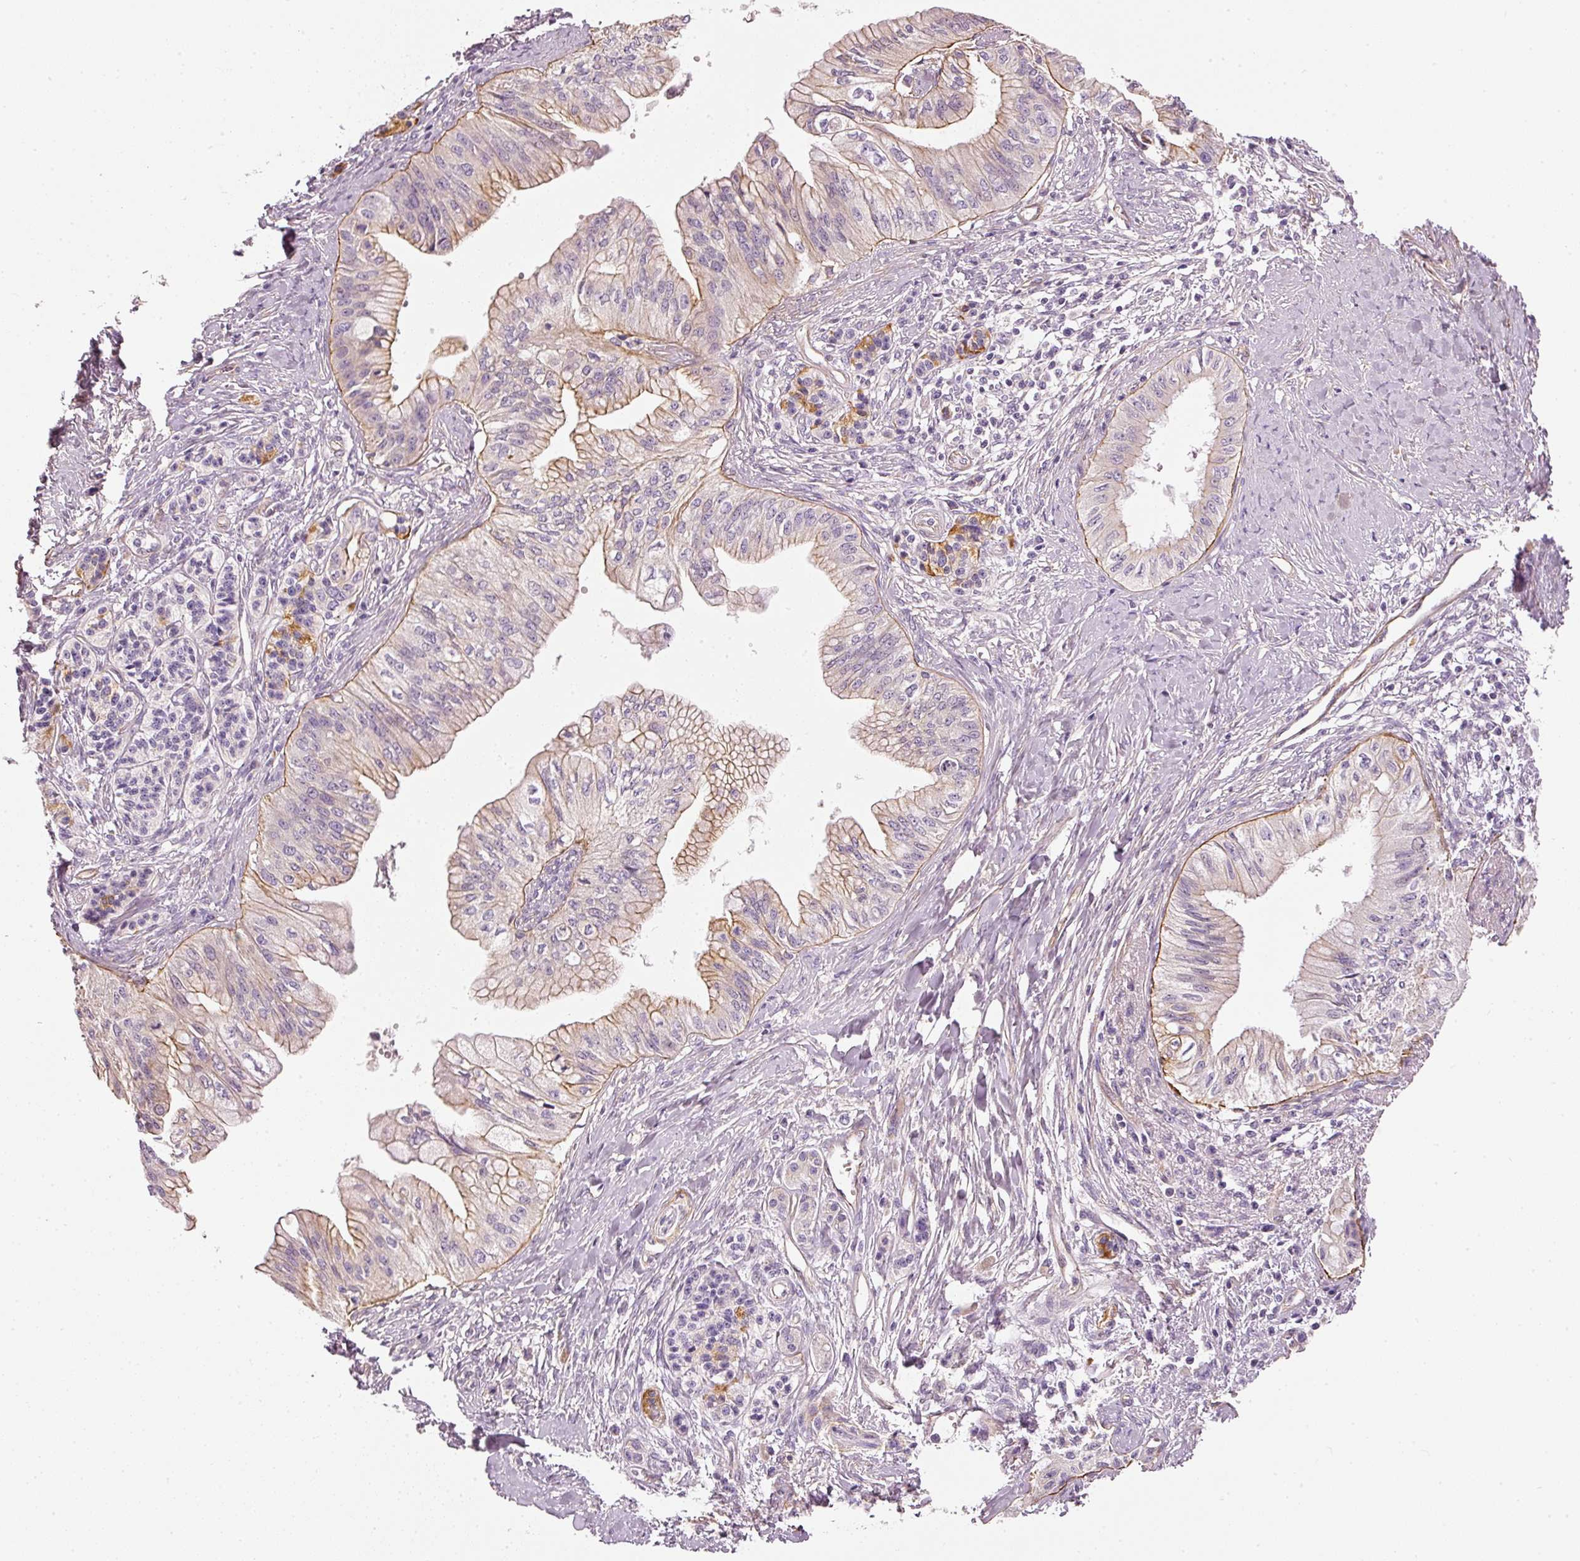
{"staining": {"intensity": "moderate", "quantity": "25%-75%", "location": "cytoplasmic/membranous"}, "tissue": "pancreatic cancer", "cell_type": "Tumor cells", "image_type": "cancer", "snomed": [{"axis": "morphology", "description": "Adenocarcinoma, NOS"}, {"axis": "topography", "description": "Pancreas"}], "caption": "An image of human pancreatic cancer stained for a protein shows moderate cytoplasmic/membranous brown staining in tumor cells.", "gene": "OSR2", "patient": {"sex": "male", "age": 71}}